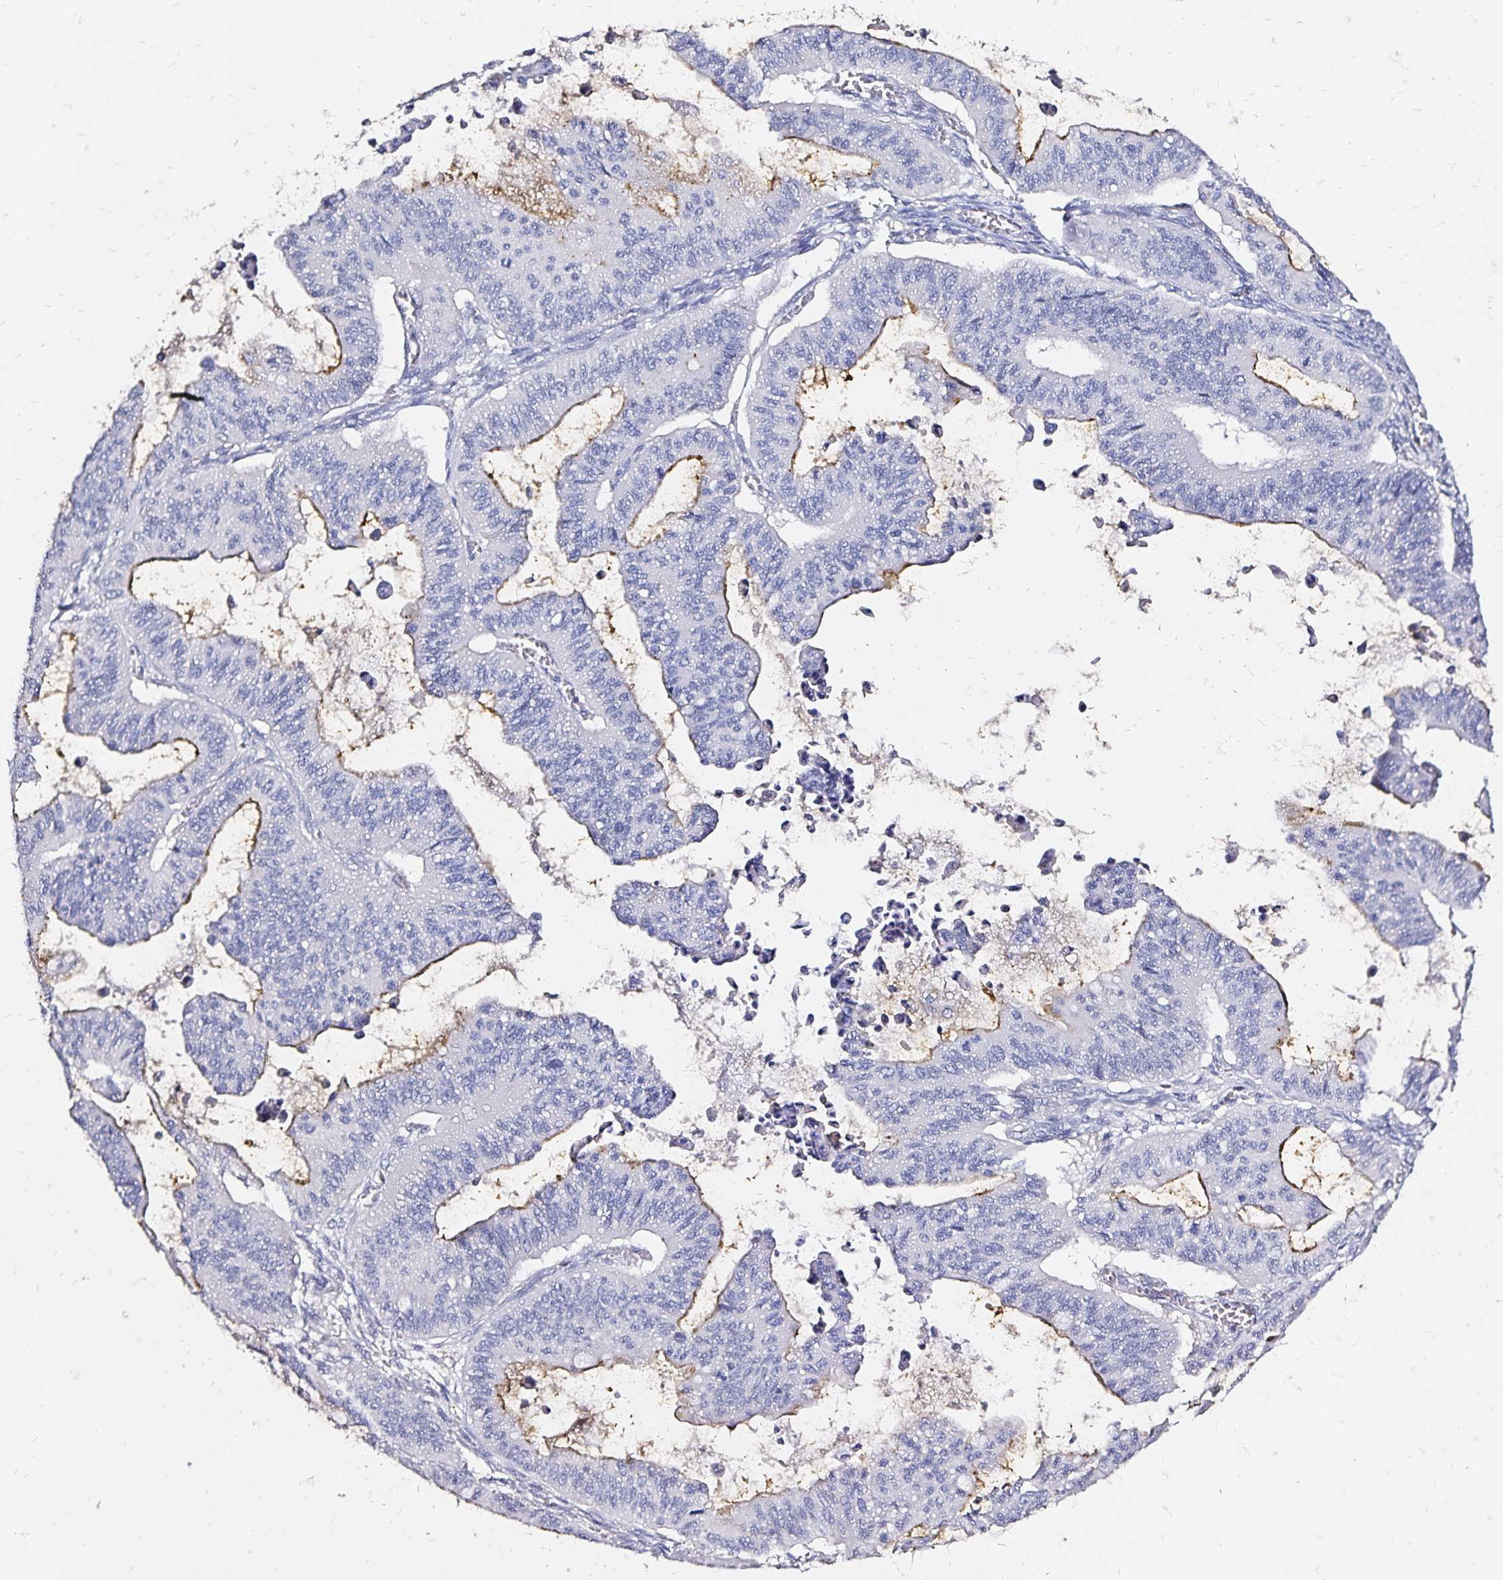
{"staining": {"intensity": "weak", "quantity": "<25%", "location": "cytoplasmic/membranous"}, "tissue": "ovarian cancer", "cell_type": "Tumor cells", "image_type": "cancer", "snomed": [{"axis": "morphology", "description": "Cystadenocarcinoma, mucinous, NOS"}, {"axis": "topography", "description": "Ovary"}], "caption": "This is an immunohistochemistry photomicrograph of ovarian cancer (mucinous cystadenocarcinoma). There is no expression in tumor cells.", "gene": "SLC5A1", "patient": {"sex": "female", "age": 72}}